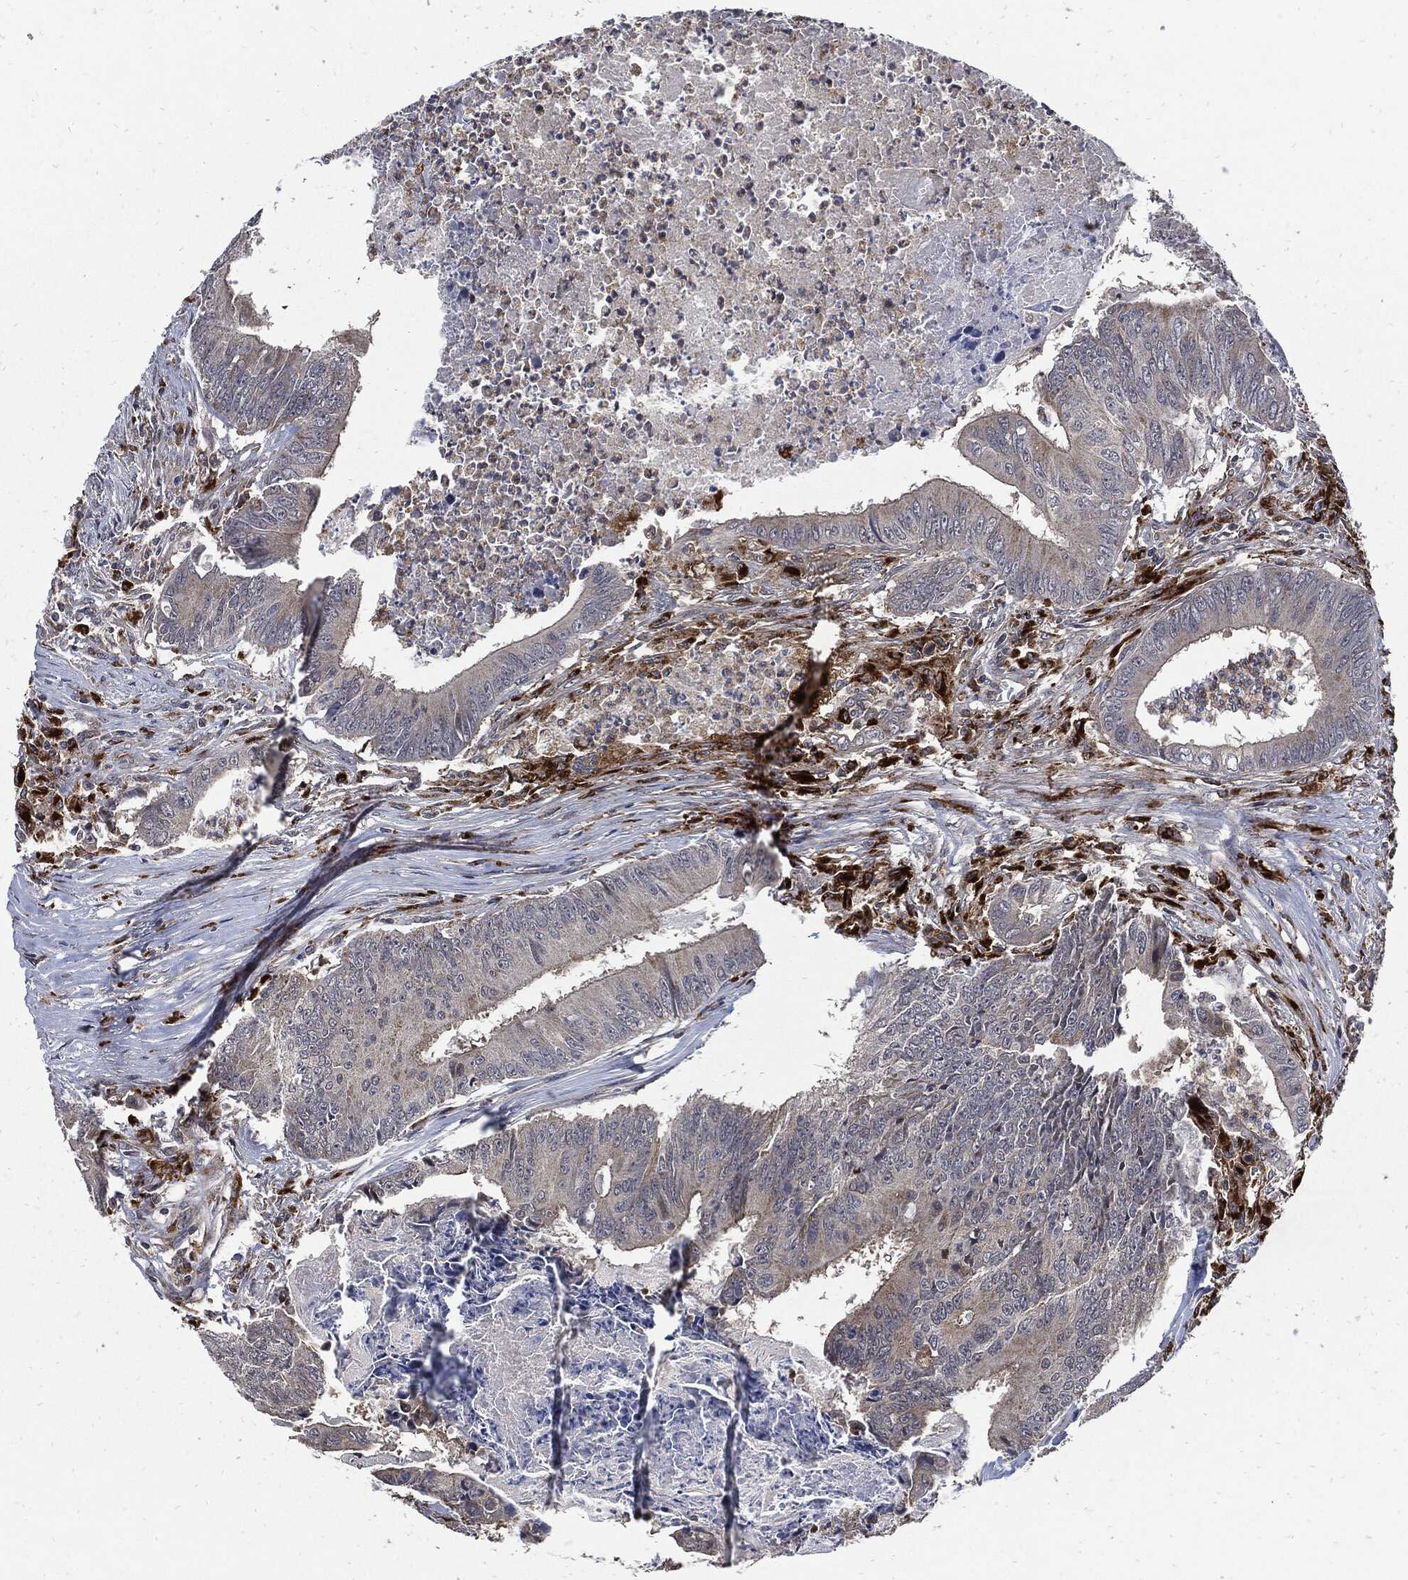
{"staining": {"intensity": "negative", "quantity": "none", "location": "none"}, "tissue": "colorectal cancer", "cell_type": "Tumor cells", "image_type": "cancer", "snomed": [{"axis": "morphology", "description": "Adenocarcinoma, NOS"}, {"axis": "topography", "description": "Colon"}], "caption": "A high-resolution photomicrograph shows immunohistochemistry staining of colorectal cancer (adenocarcinoma), which shows no significant staining in tumor cells.", "gene": "SLC31A2", "patient": {"sex": "male", "age": 84}}